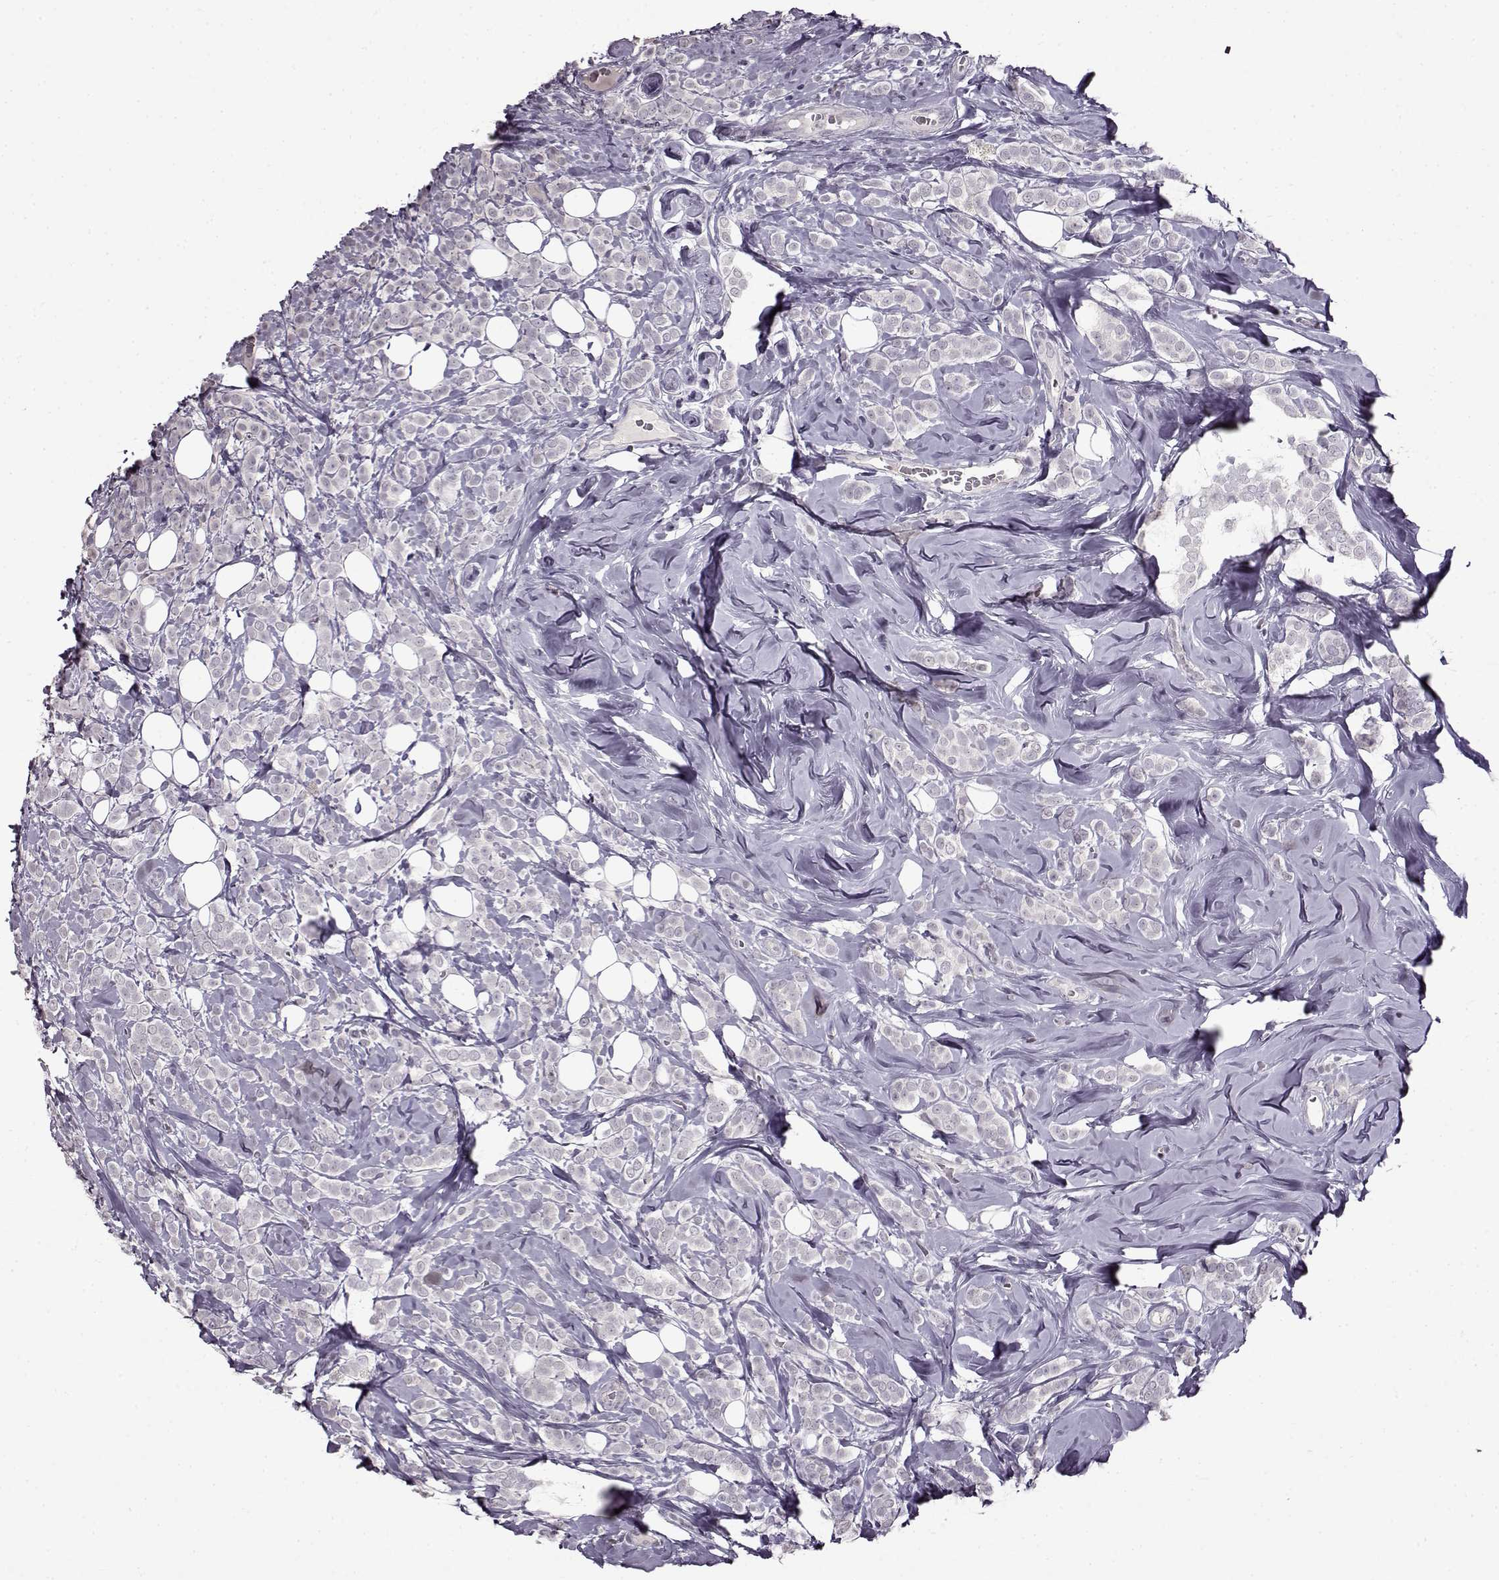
{"staining": {"intensity": "negative", "quantity": "none", "location": "none"}, "tissue": "breast cancer", "cell_type": "Tumor cells", "image_type": "cancer", "snomed": [{"axis": "morphology", "description": "Lobular carcinoma"}, {"axis": "topography", "description": "Breast"}], "caption": "Immunohistochemical staining of human breast cancer exhibits no significant expression in tumor cells.", "gene": "FSHB", "patient": {"sex": "female", "age": 49}}